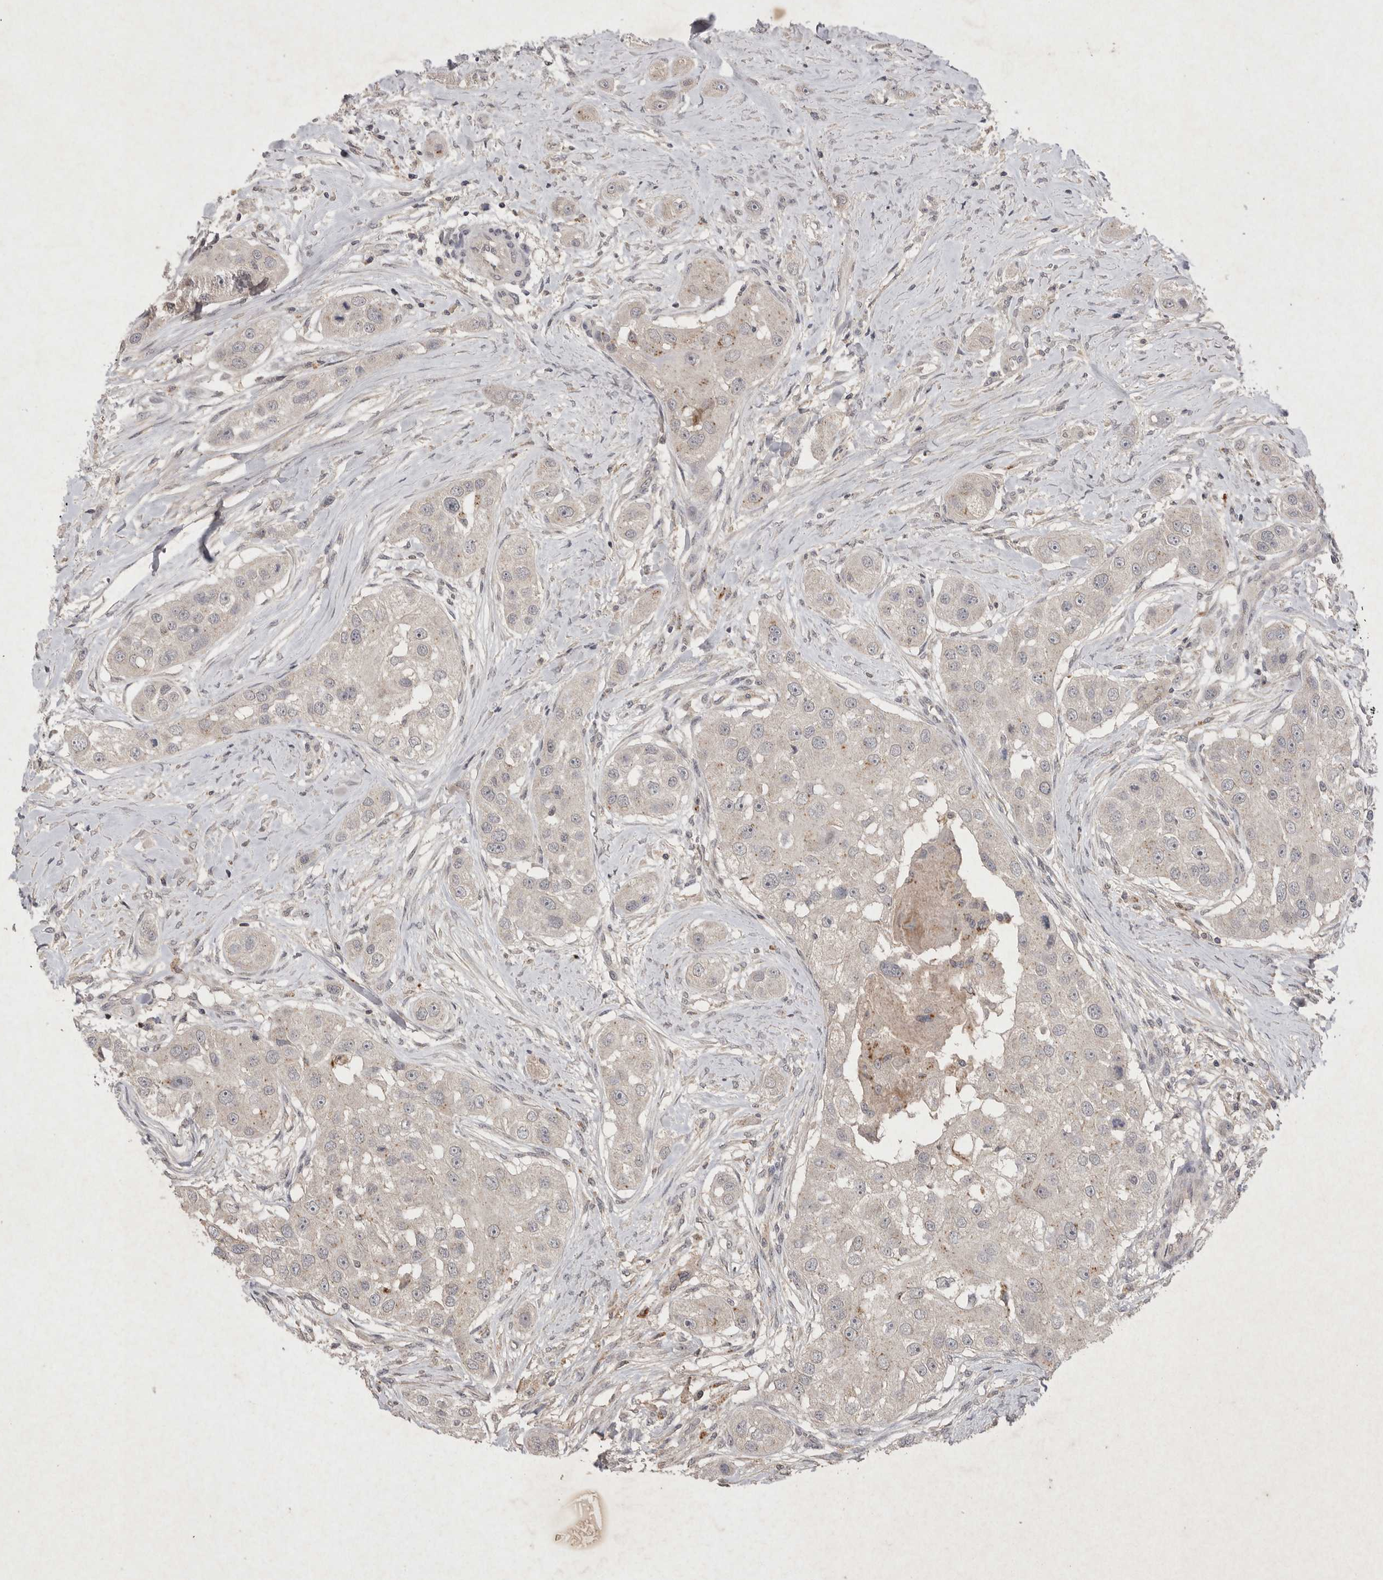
{"staining": {"intensity": "weak", "quantity": "<25%", "location": "cytoplasmic/membranous"}, "tissue": "head and neck cancer", "cell_type": "Tumor cells", "image_type": "cancer", "snomed": [{"axis": "morphology", "description": "Normal tissue, NOS"}, {"axis": "morphology", "description": "Squamous cell carcinoma, NOS"}, {"axis": "topography", "description": "Skeletal muscle"}, {"axis": "topography", "description": "Head-Neck"}], "caption": "IHC of squamous cell carcinoma (head and neck) demonstrates no expression in tumor cells.", "gene": "APLNR", "patient": {"sex": "male", "age": 51}}